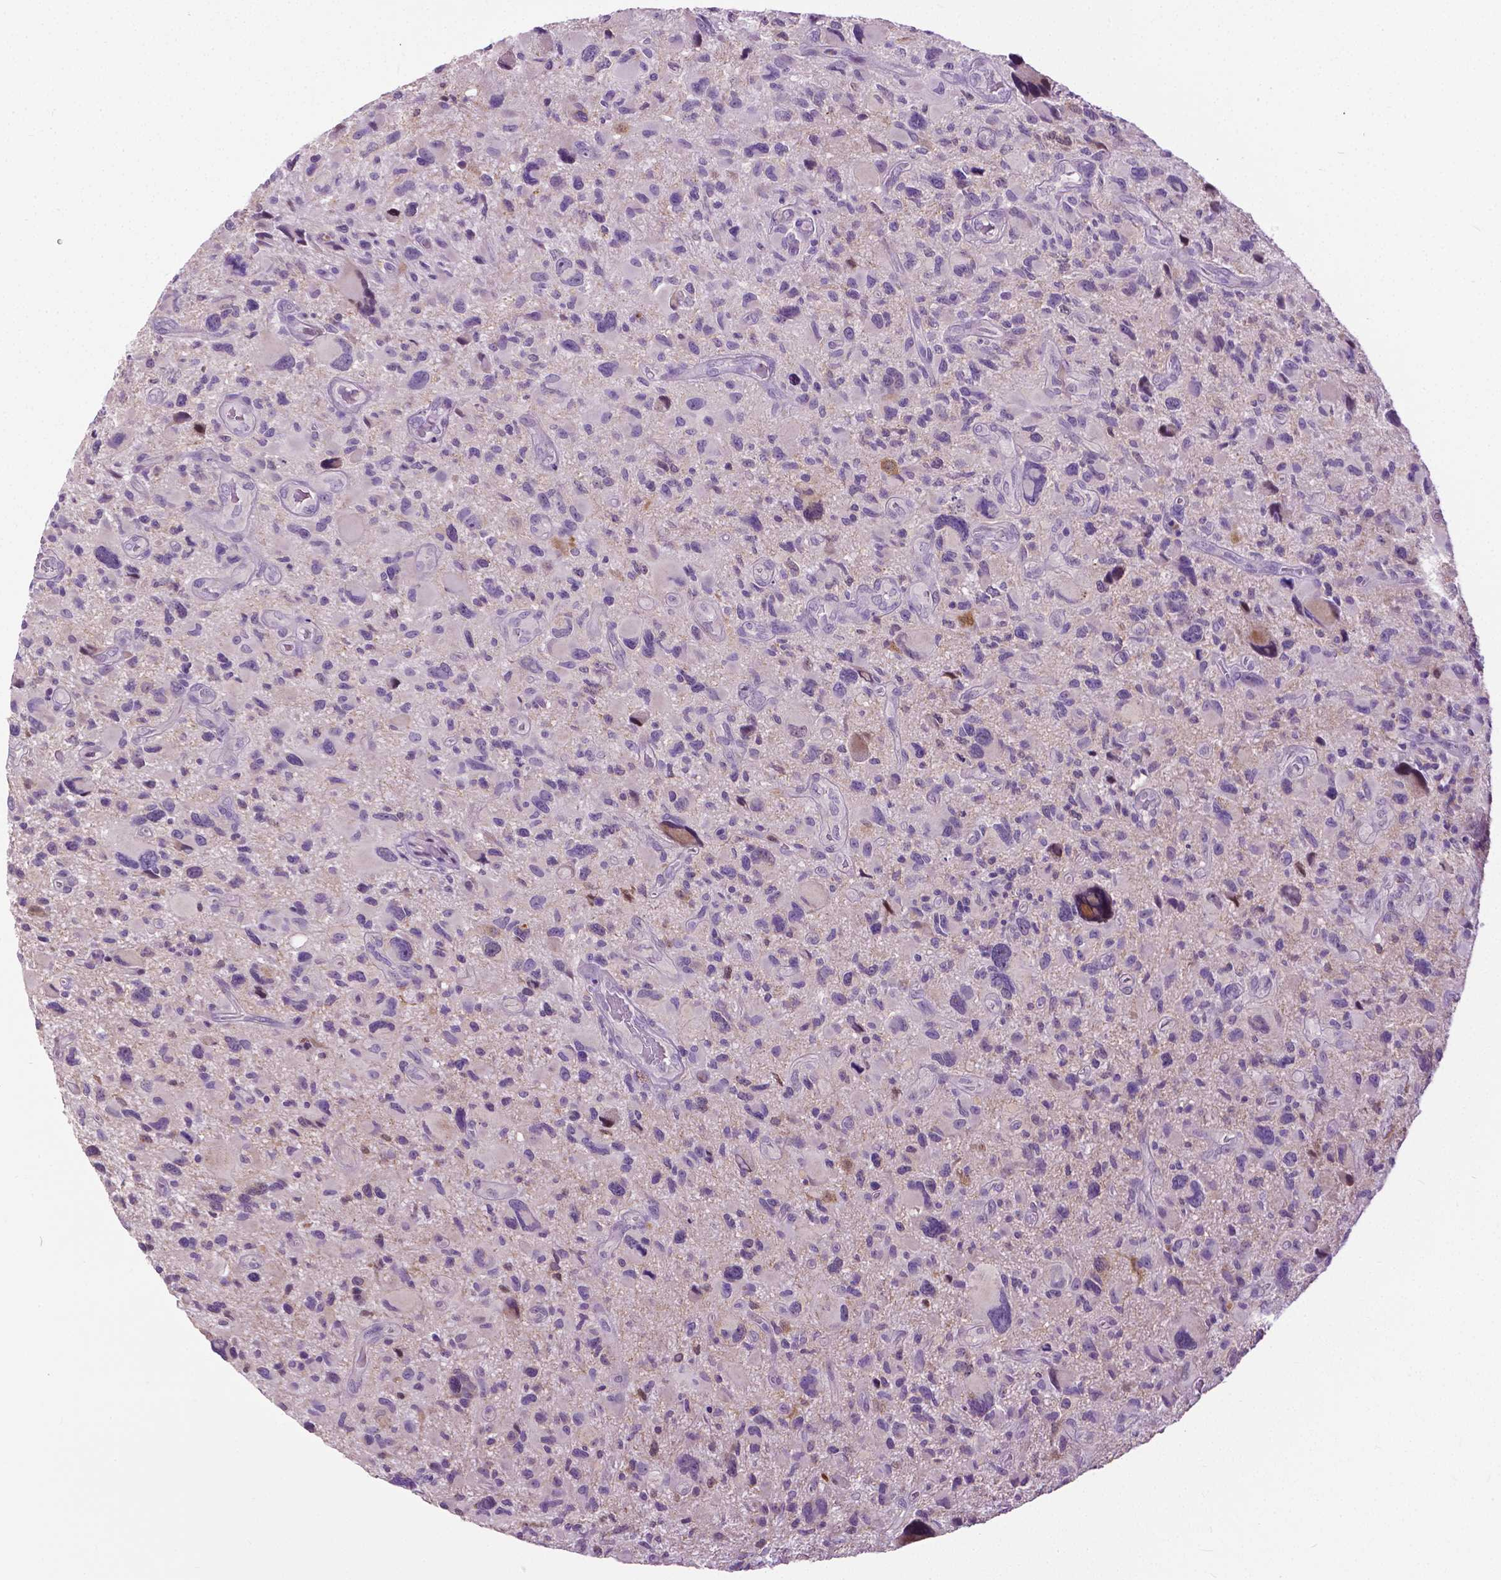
{"staining": {"intensity": "negative", "quantity": "none", "location": "none"}, "tissue": "glioma", "cell_type": "Tumor cells", "image_type": "cancer", "snomed": [{"axis": "morphology", "description": "Glioma, malignant, NOS"}, {"axis": "morphology", "description": "Glioma, malignant, High grade"}, {"axis": "topography", "description": "Brain"}], "caption": "Photomicrograph shows no protein expression in tumor cells of high-grade glioma (malignant) tissue.", "gene": "TTC9B", "patient": {"sex": "female", "age": 71}}